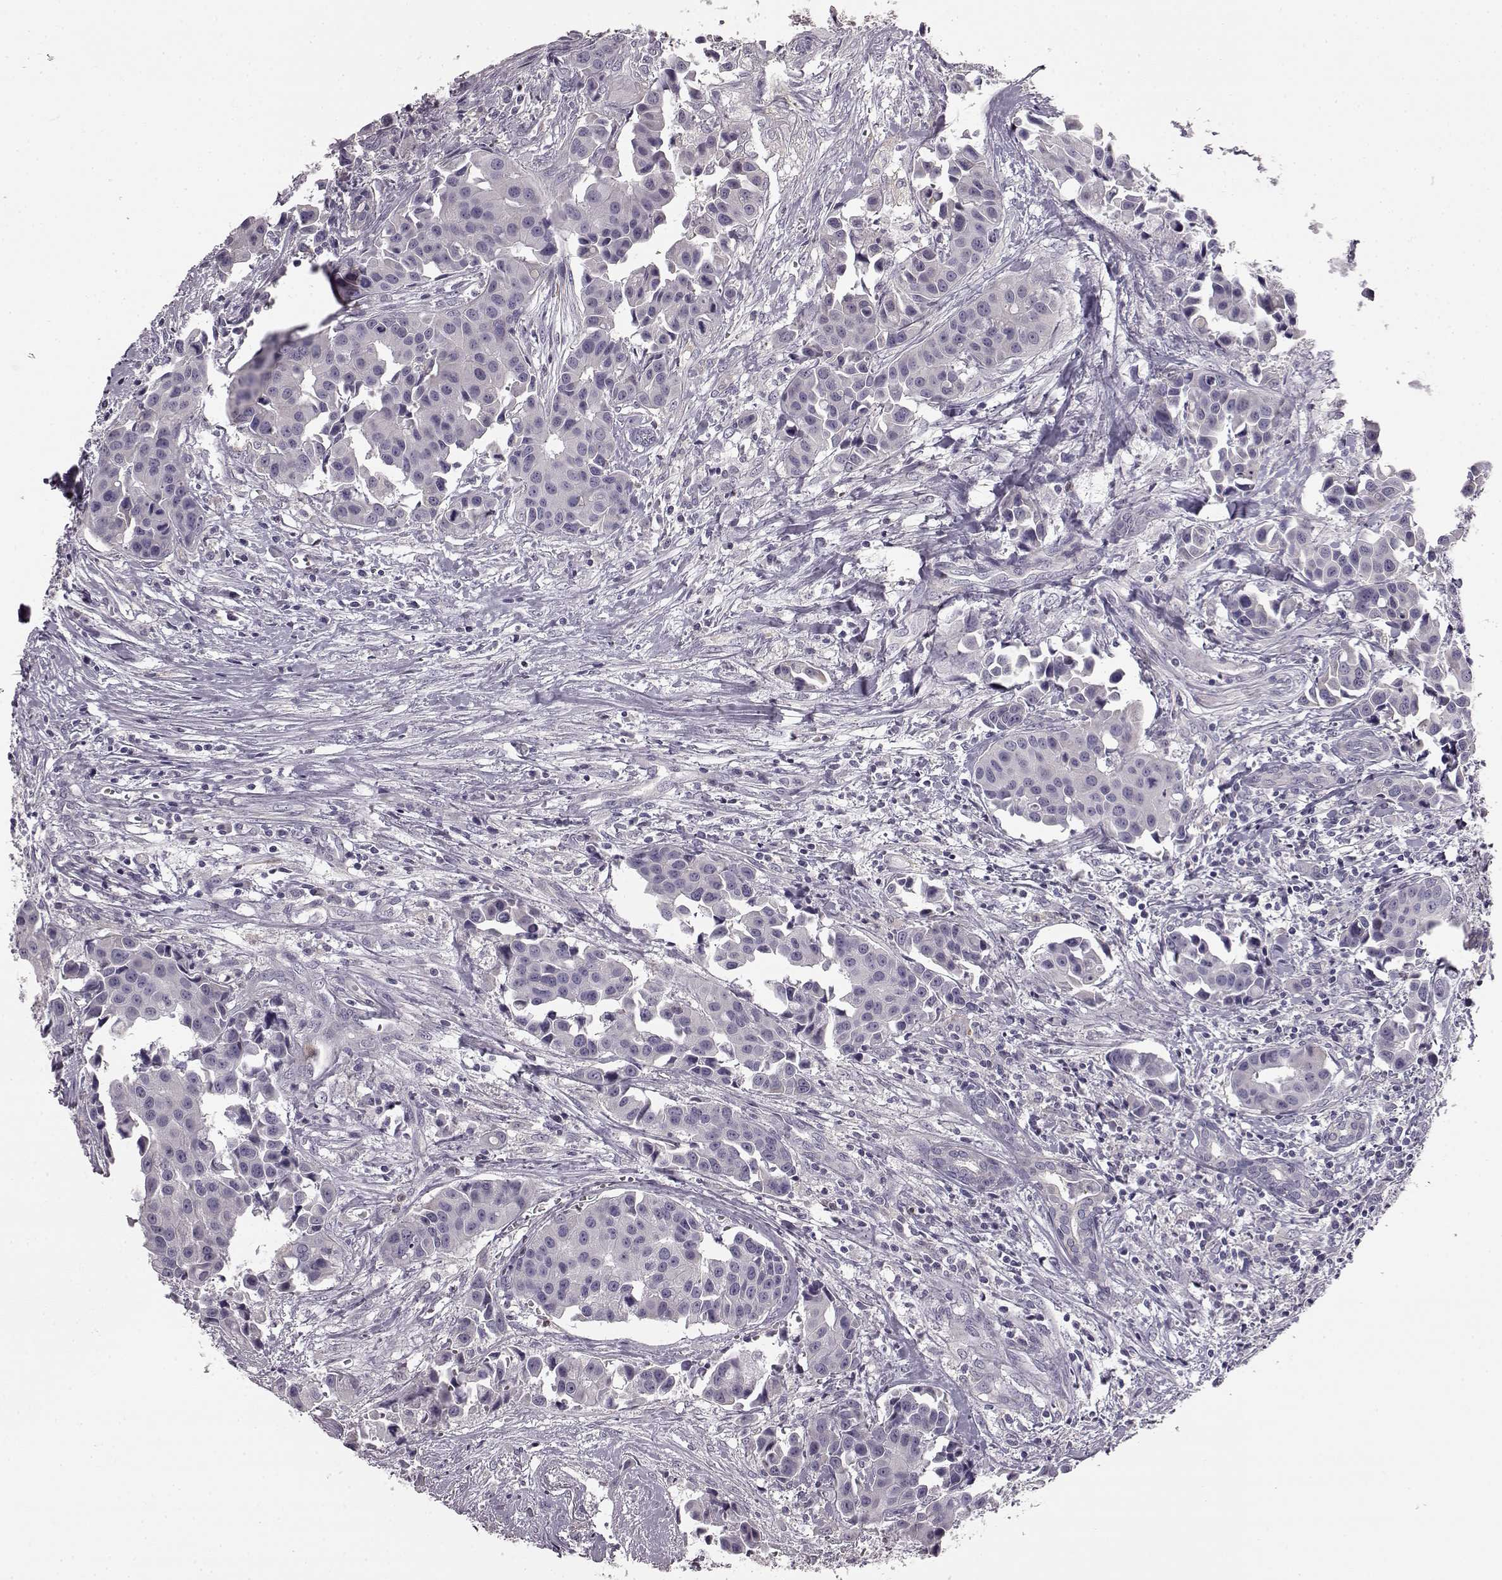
{"staining": {"intensity": "negative", "quantity": "none", "location": "none"}, "tissue": "head and neck cancer", "cell_type": "Tumor cells", "image_type": "cancer", "snomed": [{"axis": "morphology", "description": "Adenocarcinoma, NOS"}, {"axis": "topography", "description": "Head-Neck"}], "caption": "Protein analysis of head and neck cancer (adenocarcinoma) demonstrates no significant staining in tumor cells. (Immunohistochemistry, brightfield microscopy, high magnification).", "gene": "KRT85", "patient": {"sex": "male", "age": 76}}